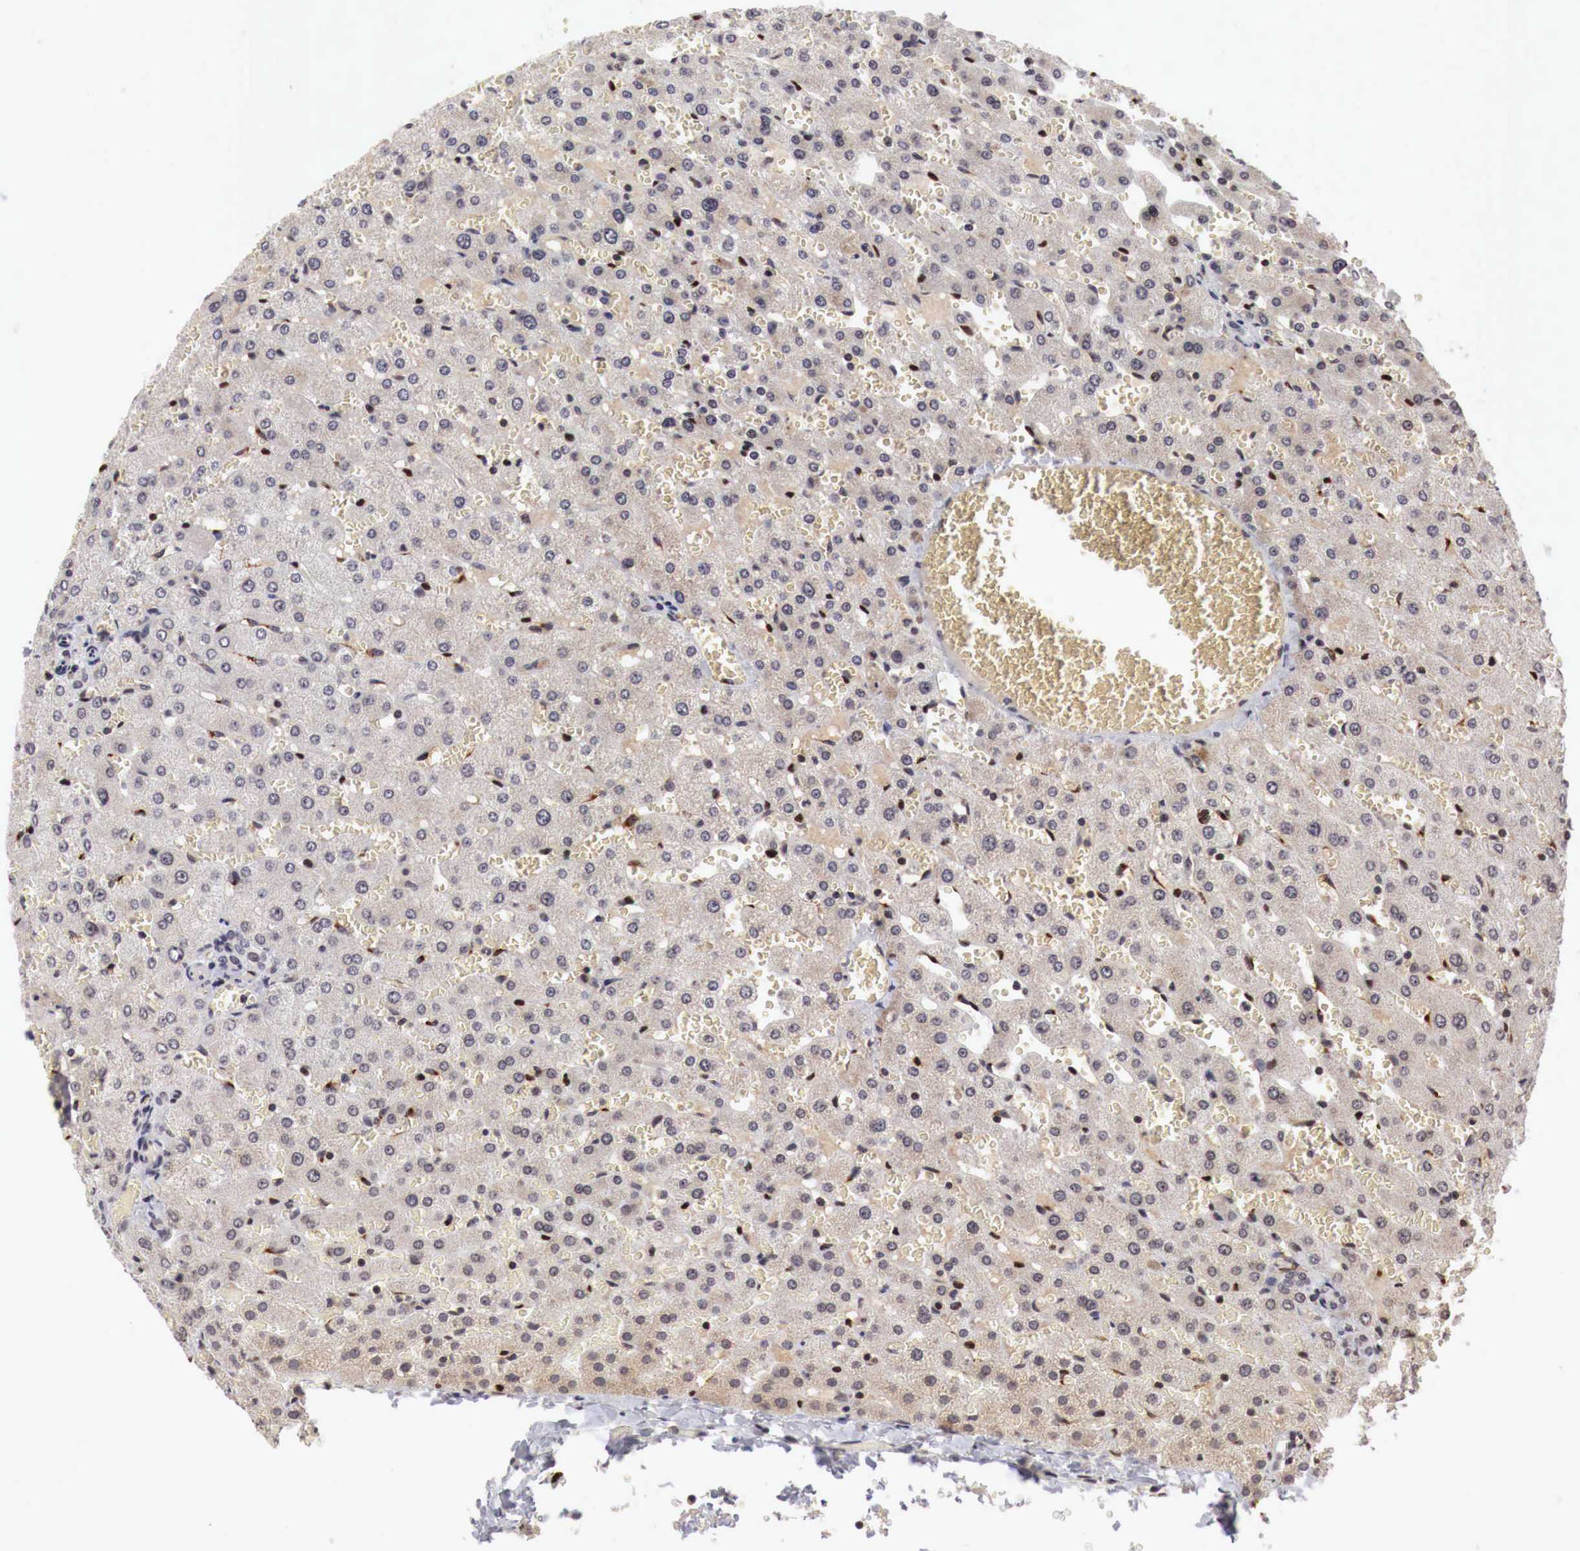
{"staining": {"intensity": "negative", "quantity": "none", "location": "none"}, "tissue": "liver", "cell_type": "Cholangiocytes", "image_type": "normal", "snomed": [{"axis": "morphology", "description": "Normal tissue, NOS"}, {"axis": "topography", "description": "Liver"}], "caption": "This image is of normal liver stained with IHC to label a protein in brown with the nuclei are counter-stained blue. There is no positivity in cholangiocytes.", "gene": "DACH2", "patient": {"sex": "female", "age": 30}}